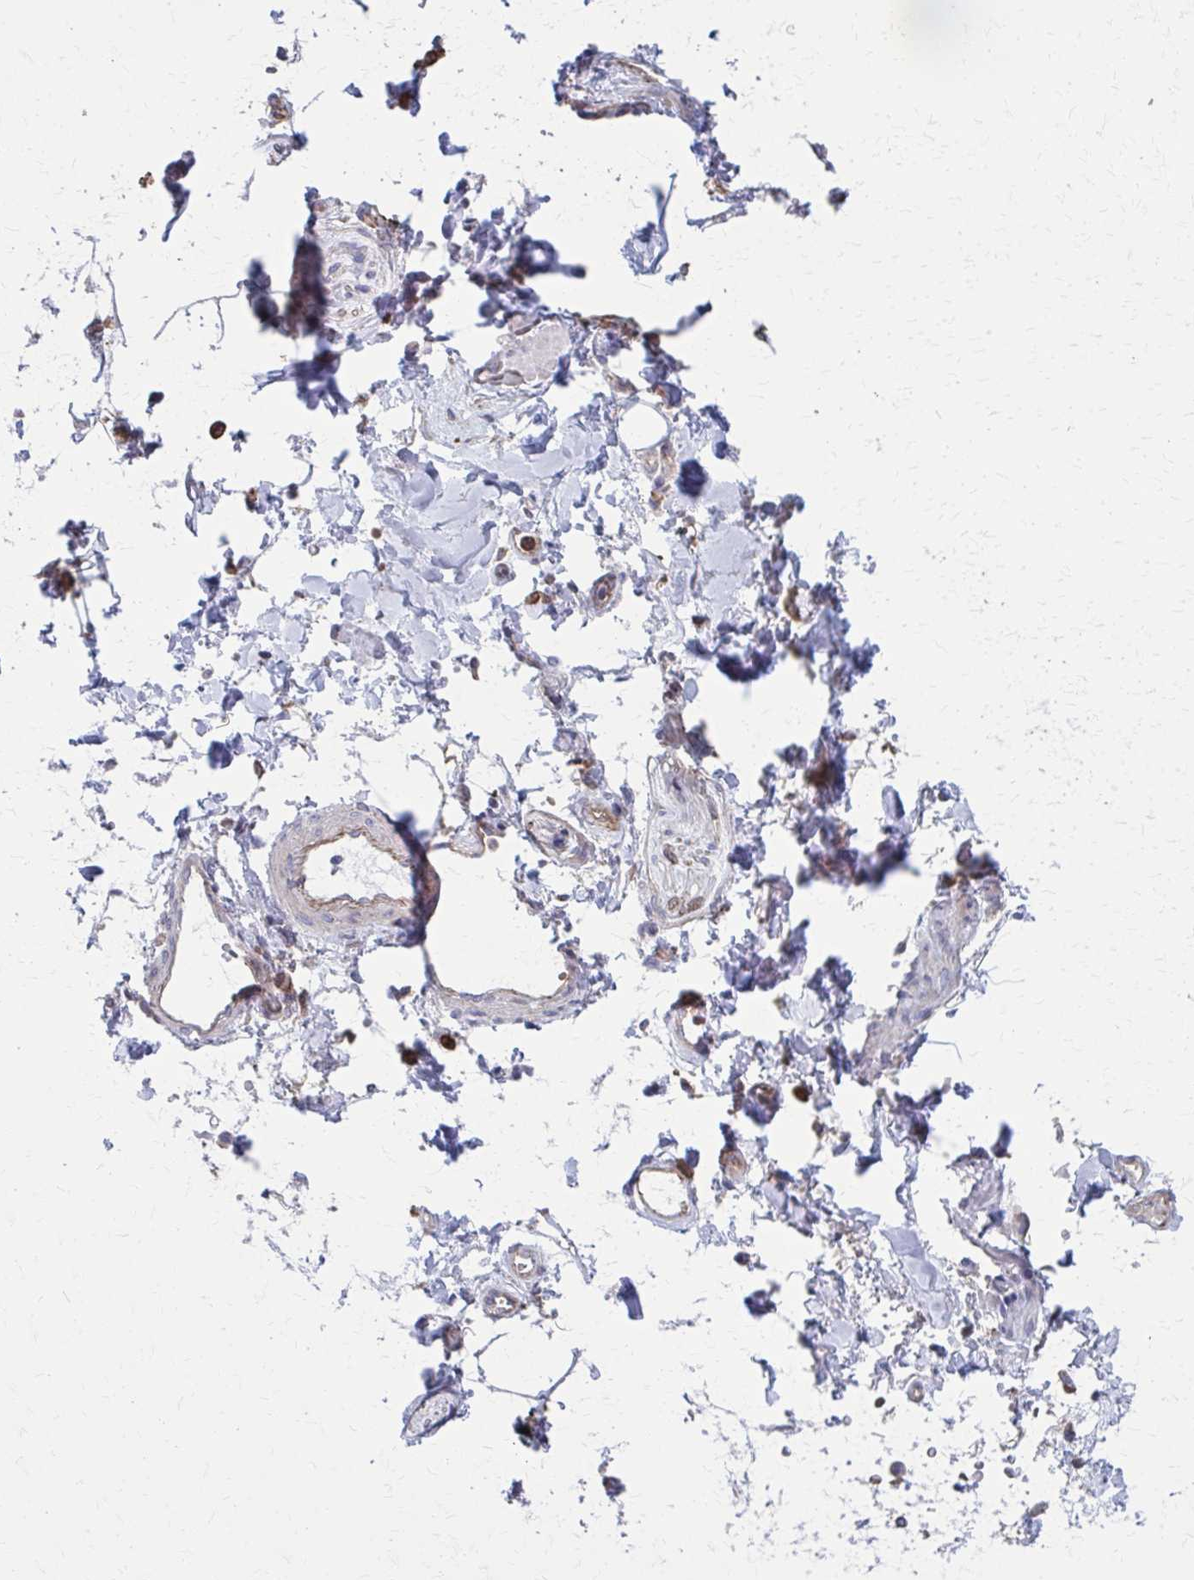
{"staining": {"intensity": "weak", "quantity": "<25%", "location": "cytoplasmic/membranous"}, "tissue": "adipose tissue", "cell_type": "Adipocytes", "image_type": "normal", "snomed": [{"axis": "morphology", "description": "Normal tissue, NOS"}, {"axis": "topography", "description": "Urinary bladder"}, {"axis": "topography", "description": "Peripheral nerve tissue"}], "caption": "Immunohistochemistry of normal adipose tissue displays no staining in adipocytes.", "gene": "MMP14", "patient": {"sex": "female", "age": 60}}